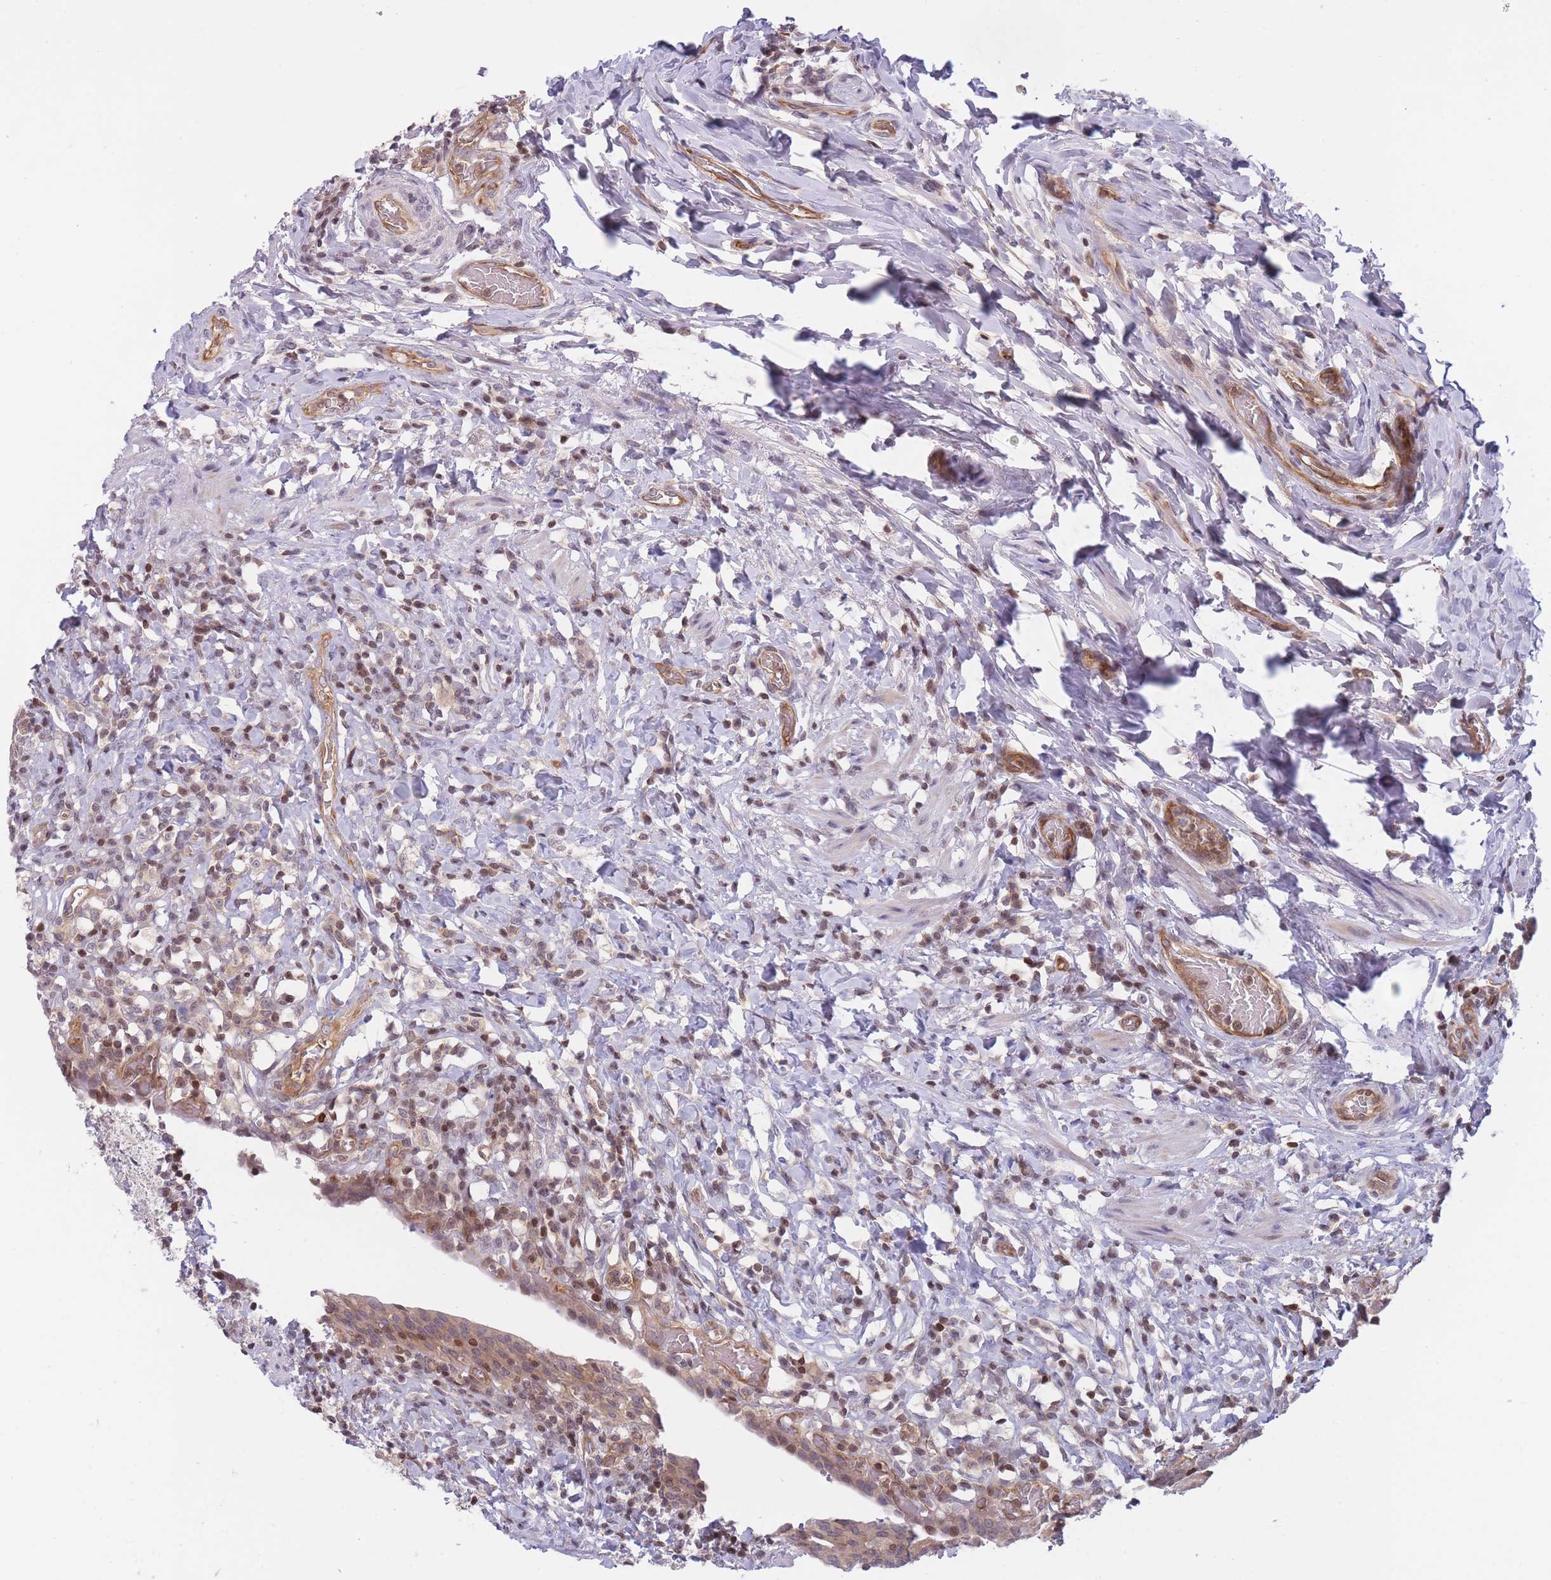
{"staining": {"intensity": "weak", "quantity": "25%-75%", "location": "cytoplasmic/membranous,nuclear"}, "tissue": "urinary bladder", "cell_type": "Urothelial cells", "image_type": "normal", "snomed": [{"axis": "morphology", "description": "Normal tissue, NOS"}, {"axis": "morphology", "description": "Inflammation, NOS"}, {"axis": "topography", "description": "Urinary bladder"}], "caption": "The histopathology image displays immunohistochemical staining of normal urinary bladder. There is weak cytoplasmic/membranous,nuclear staining is present in approximately 25%-75% of urothelial cells. (IHC, brightfield microscopy, high magnification).", "gene": "SLC35F5", "patient": {"sex": "male", "age": 64}}